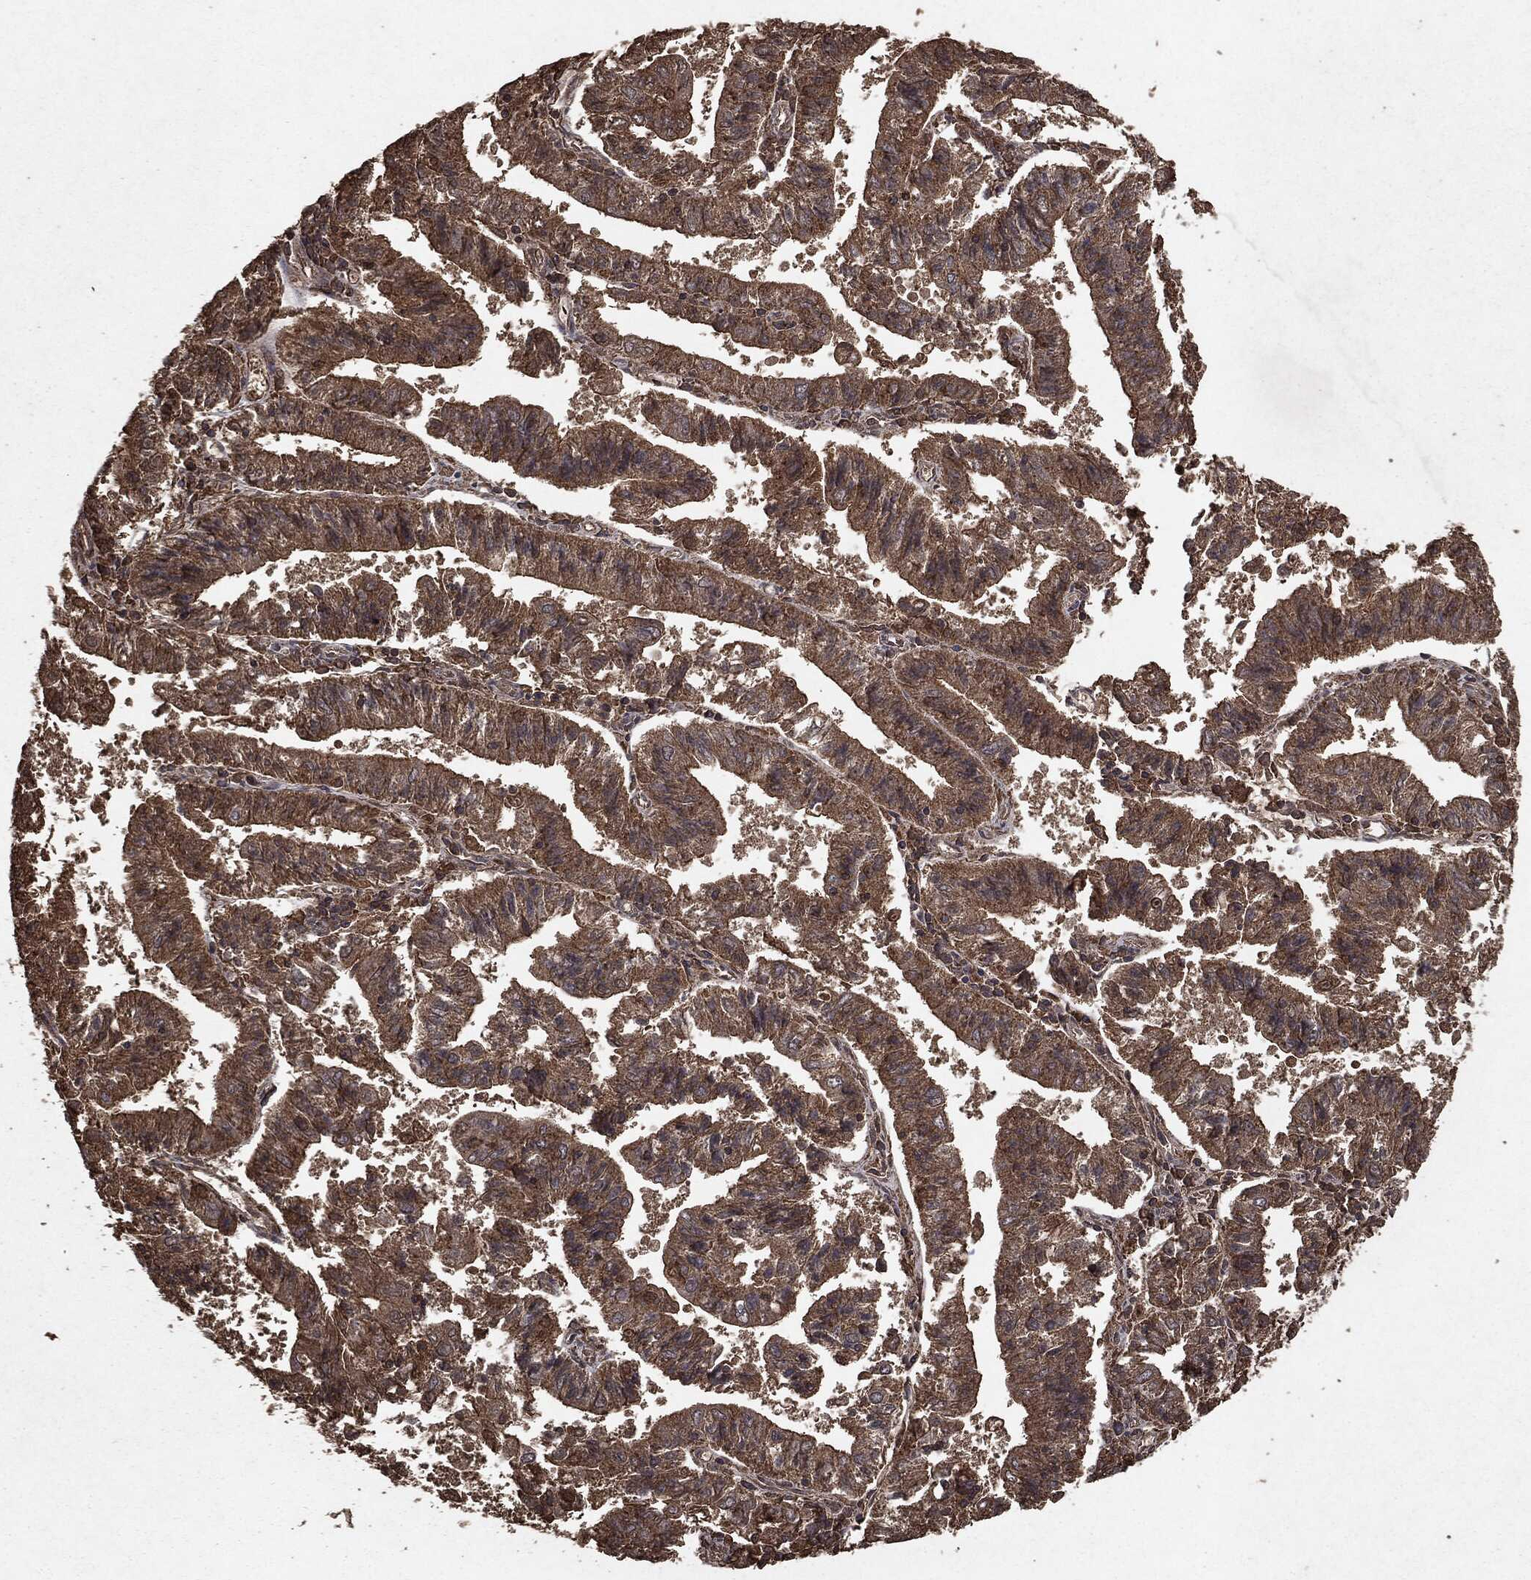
{"staining": {"intensity": "moderate", "quantity": ">75%", "location": "cytoplasmic/membranous"}, "tissue": "endometrial cancer", "cell_type": "Tumor cells", "image_type": "cancer", "snomed": [{"axis": "morphology", "description": "Adenocarcinoma, NOS"}, {"axis": "topography", "description": "Endometrium"}], "caption": "The photomicrograph displays staining of adenocarcinoma (endometrial), revealing moderate cytoplasmic/membranous protein expression (brown color) within tumor cells.", "gene": "NME1", "patient": {"sex": "female", "age": 82}}